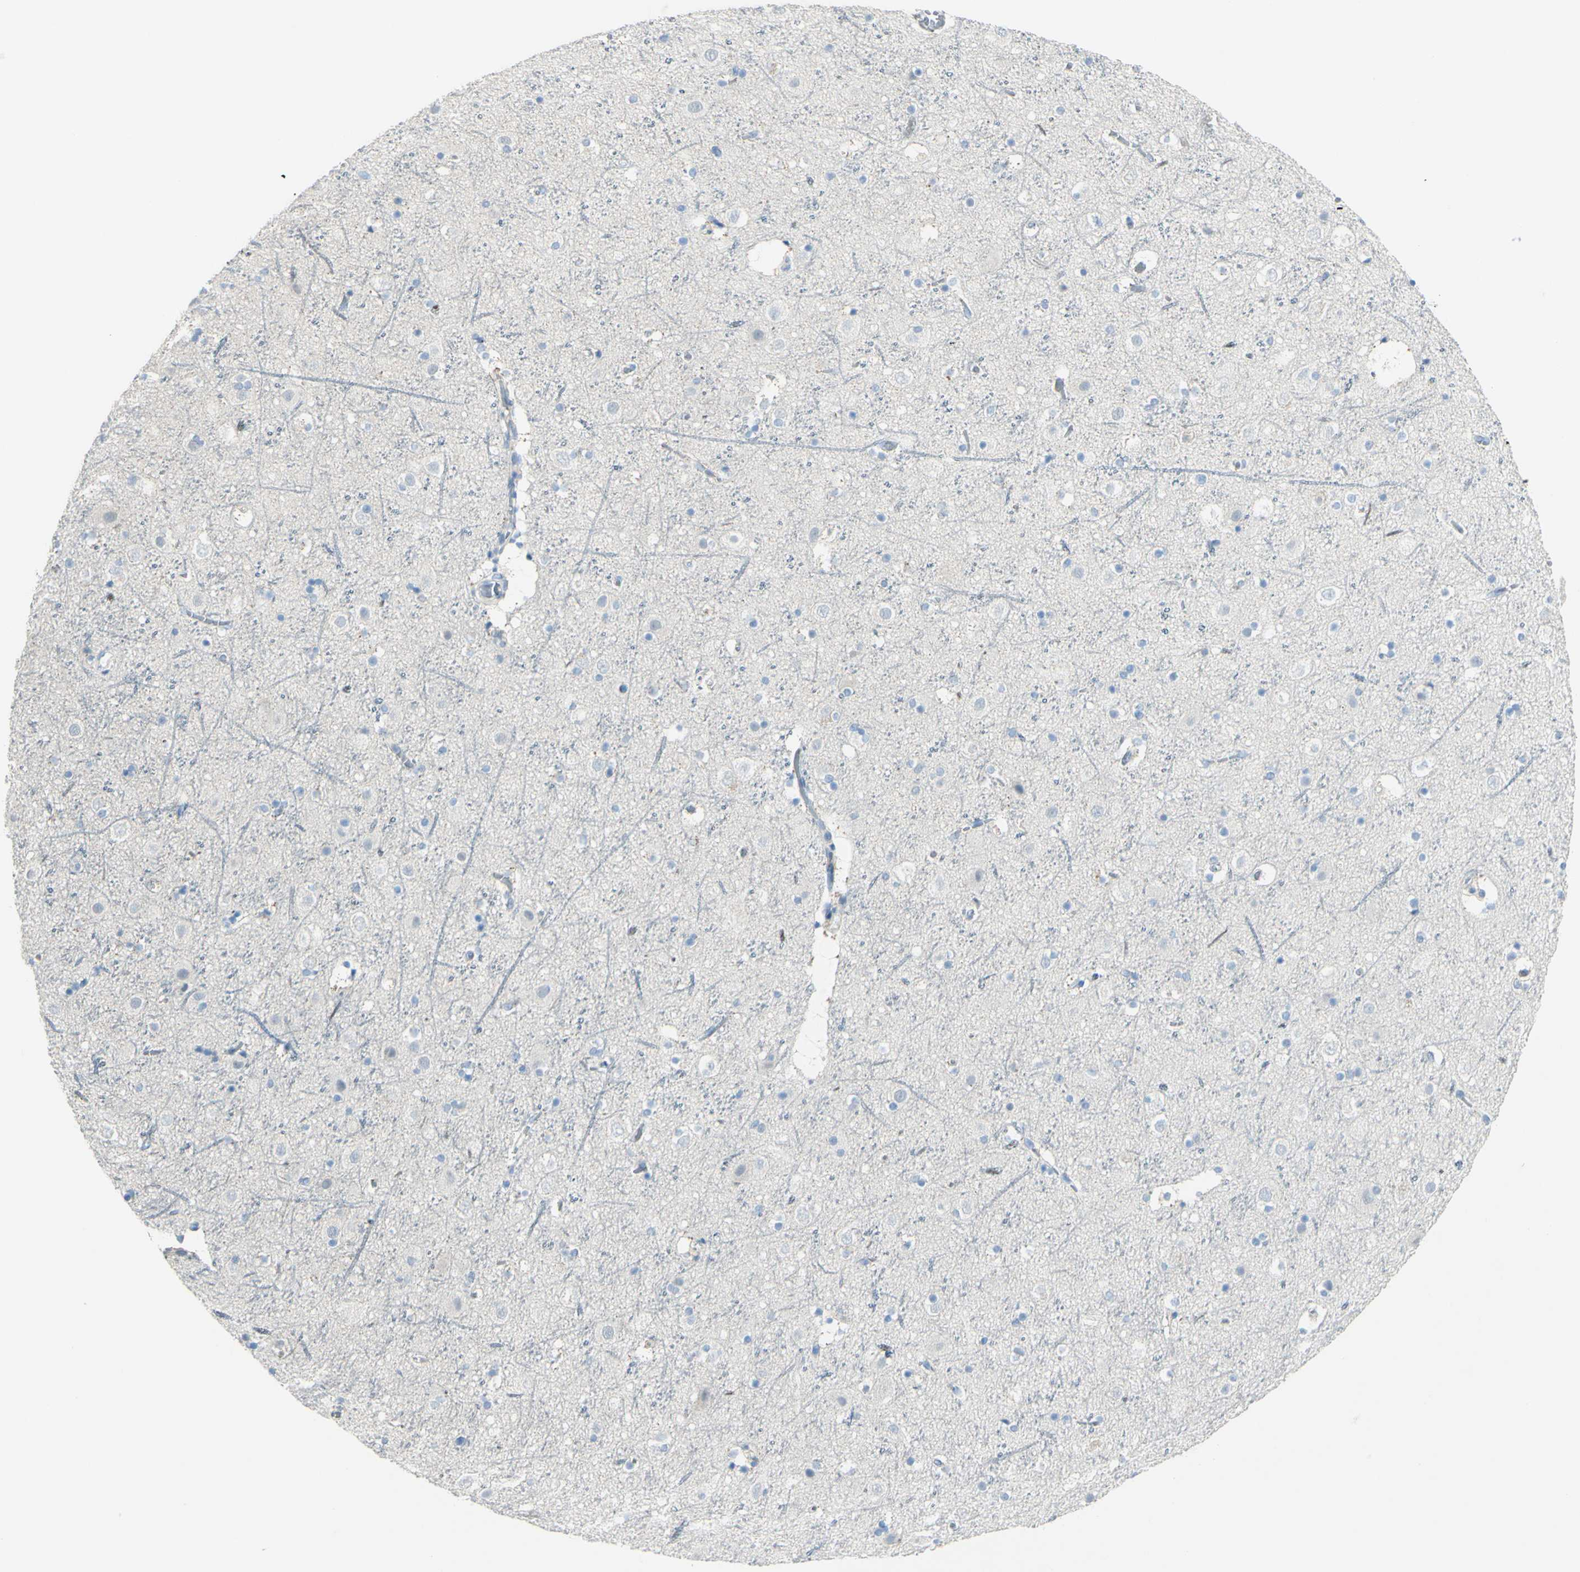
{"staining": {"intensity": "negative", "quantity": "none", "location": "none"}, "tissue": "cerebral cortex", "cell_type": "Endothelial cells", "image_type": "normal", "snomed": [{"axis": "morphology", "description": "Normal tissue, NOS"}, {"axis": "topography", "description": "Cerebral cortex"}], "caption": "Protein analysis of unremarkable cerebral cortex demonstrates no significant staining in endothelial cells. (DAB immunohistochemistry, high magnification).", "gene": "ZNF557", "patient": {"sex": "male", "age": 45}}